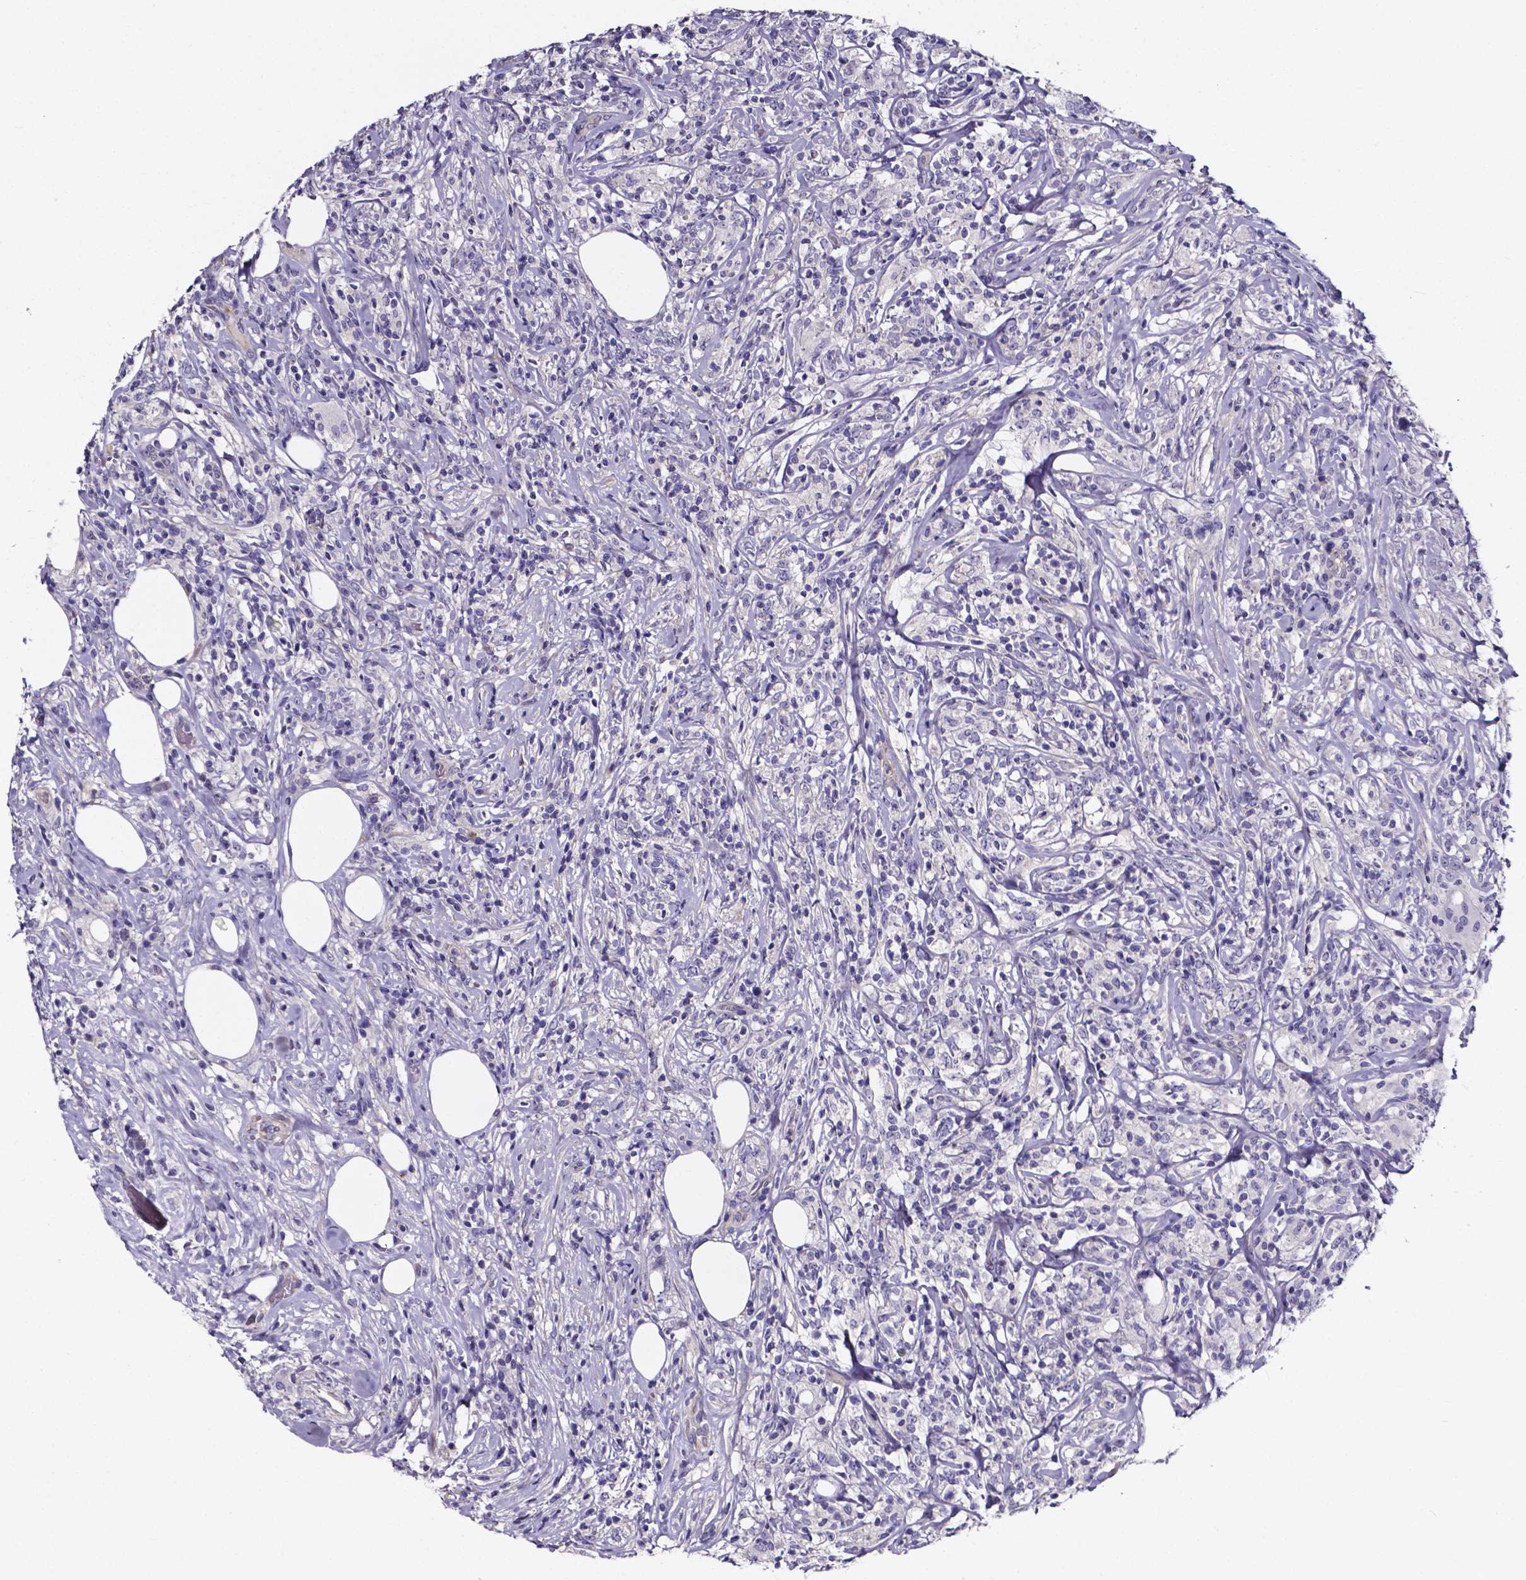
{"staining": {"intensity": "negative", "quantity": "none", "location": "none"}, "tissue": "lymphoma", "cell_type": "Tumor cells", "image_type": "cancer", "snomed": [{"axis": "morphology", "description": "Malignant lymphoma, non-Hodgkin's type, High grade"}, {"axis": "topography", "description": "Lymph node"}], "caption": "The histopathology image exhibits no significant expression in tumor cells of lymphoma.", "gene": "CACNG8", "patient": {"sex": "female", "age": 84}}